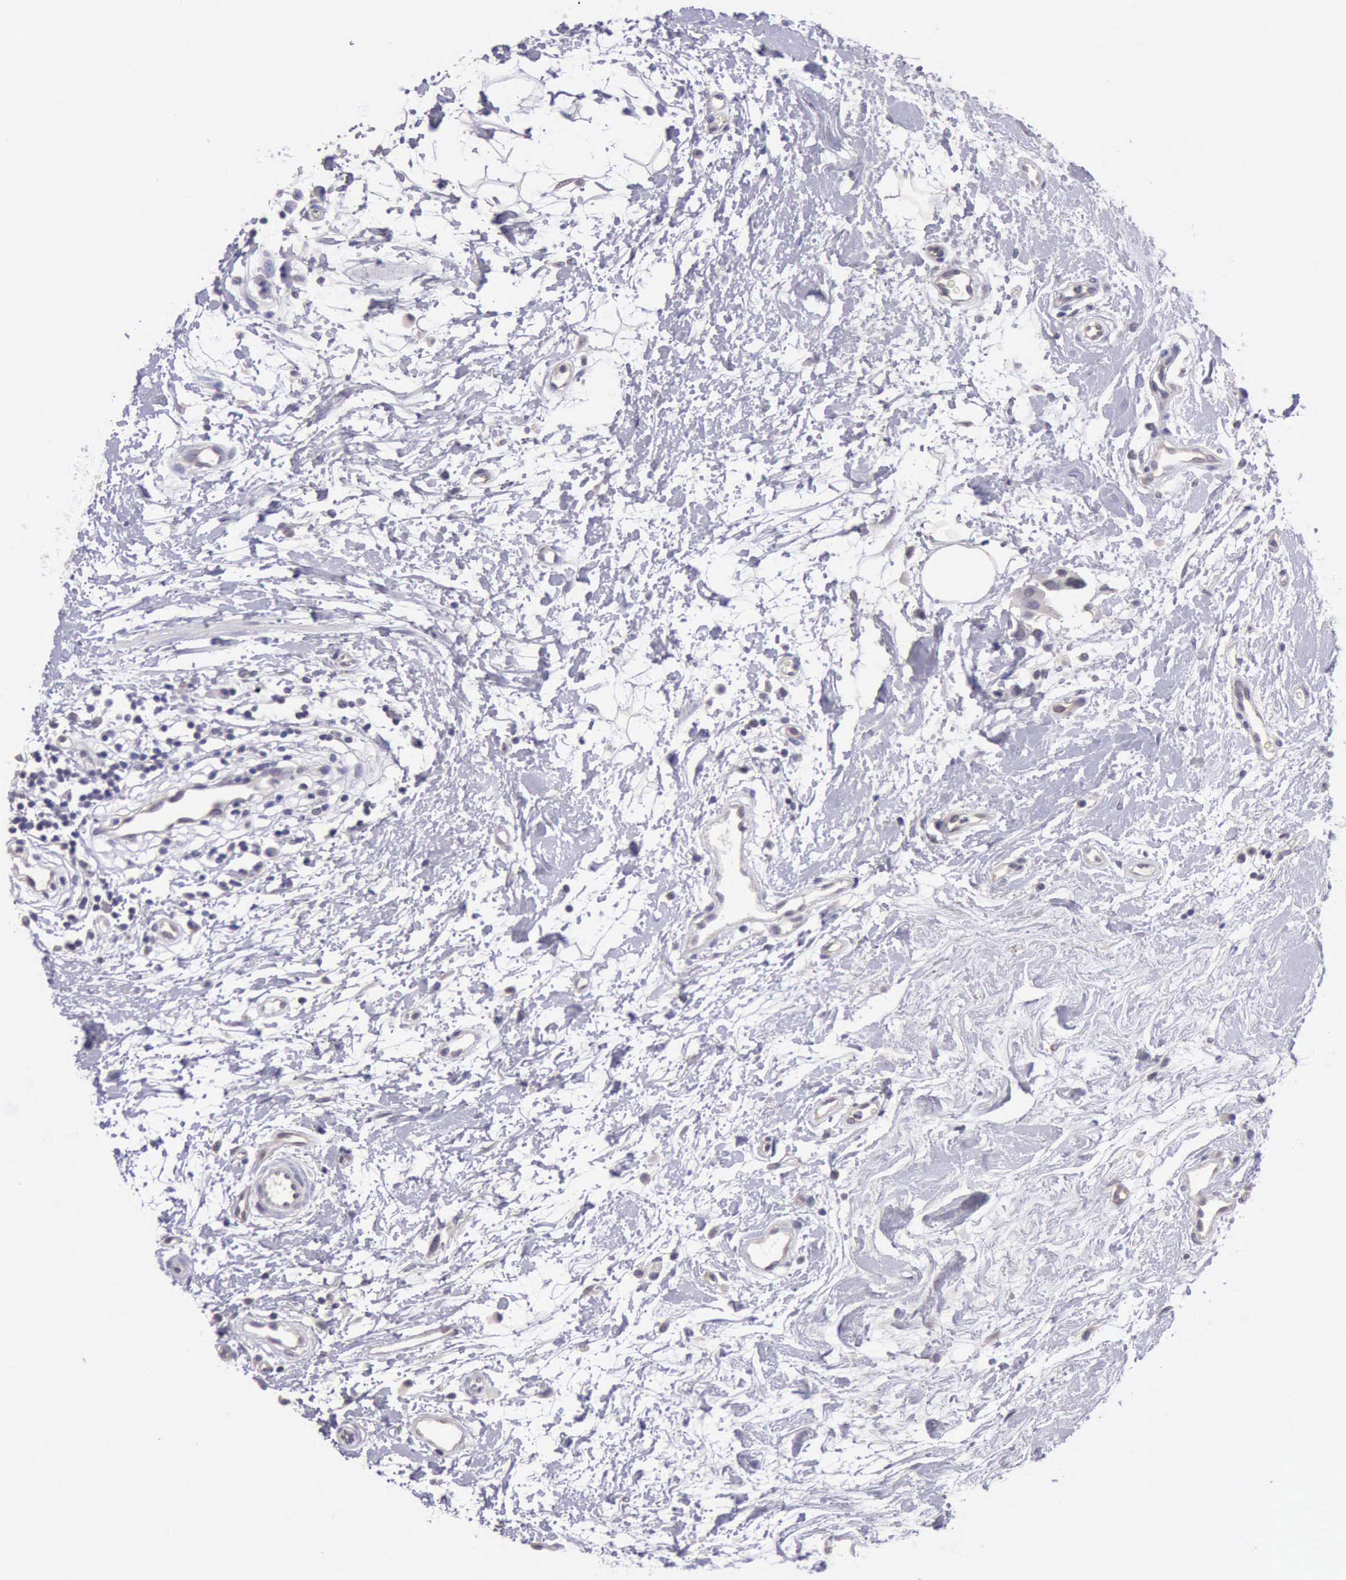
{"staining": {"intensity": "negative", "quantity": "none", "location": "none"}, "tissue": "breast cancer", "cell_type": "Tumor cells", "image_type": "cancer", "snomed": [{"axis": "morphology", "description": "Duct carcinoma"}, {"axis": "topography", "description": "Breast"}], "caption": "Human breast cancer (intraductal carcinoma) stained for a protein using immunohistochemistry displays no expression in tumor cells.", "gene": "KCND1", "patient": {"sex": "female", "age": 40}}